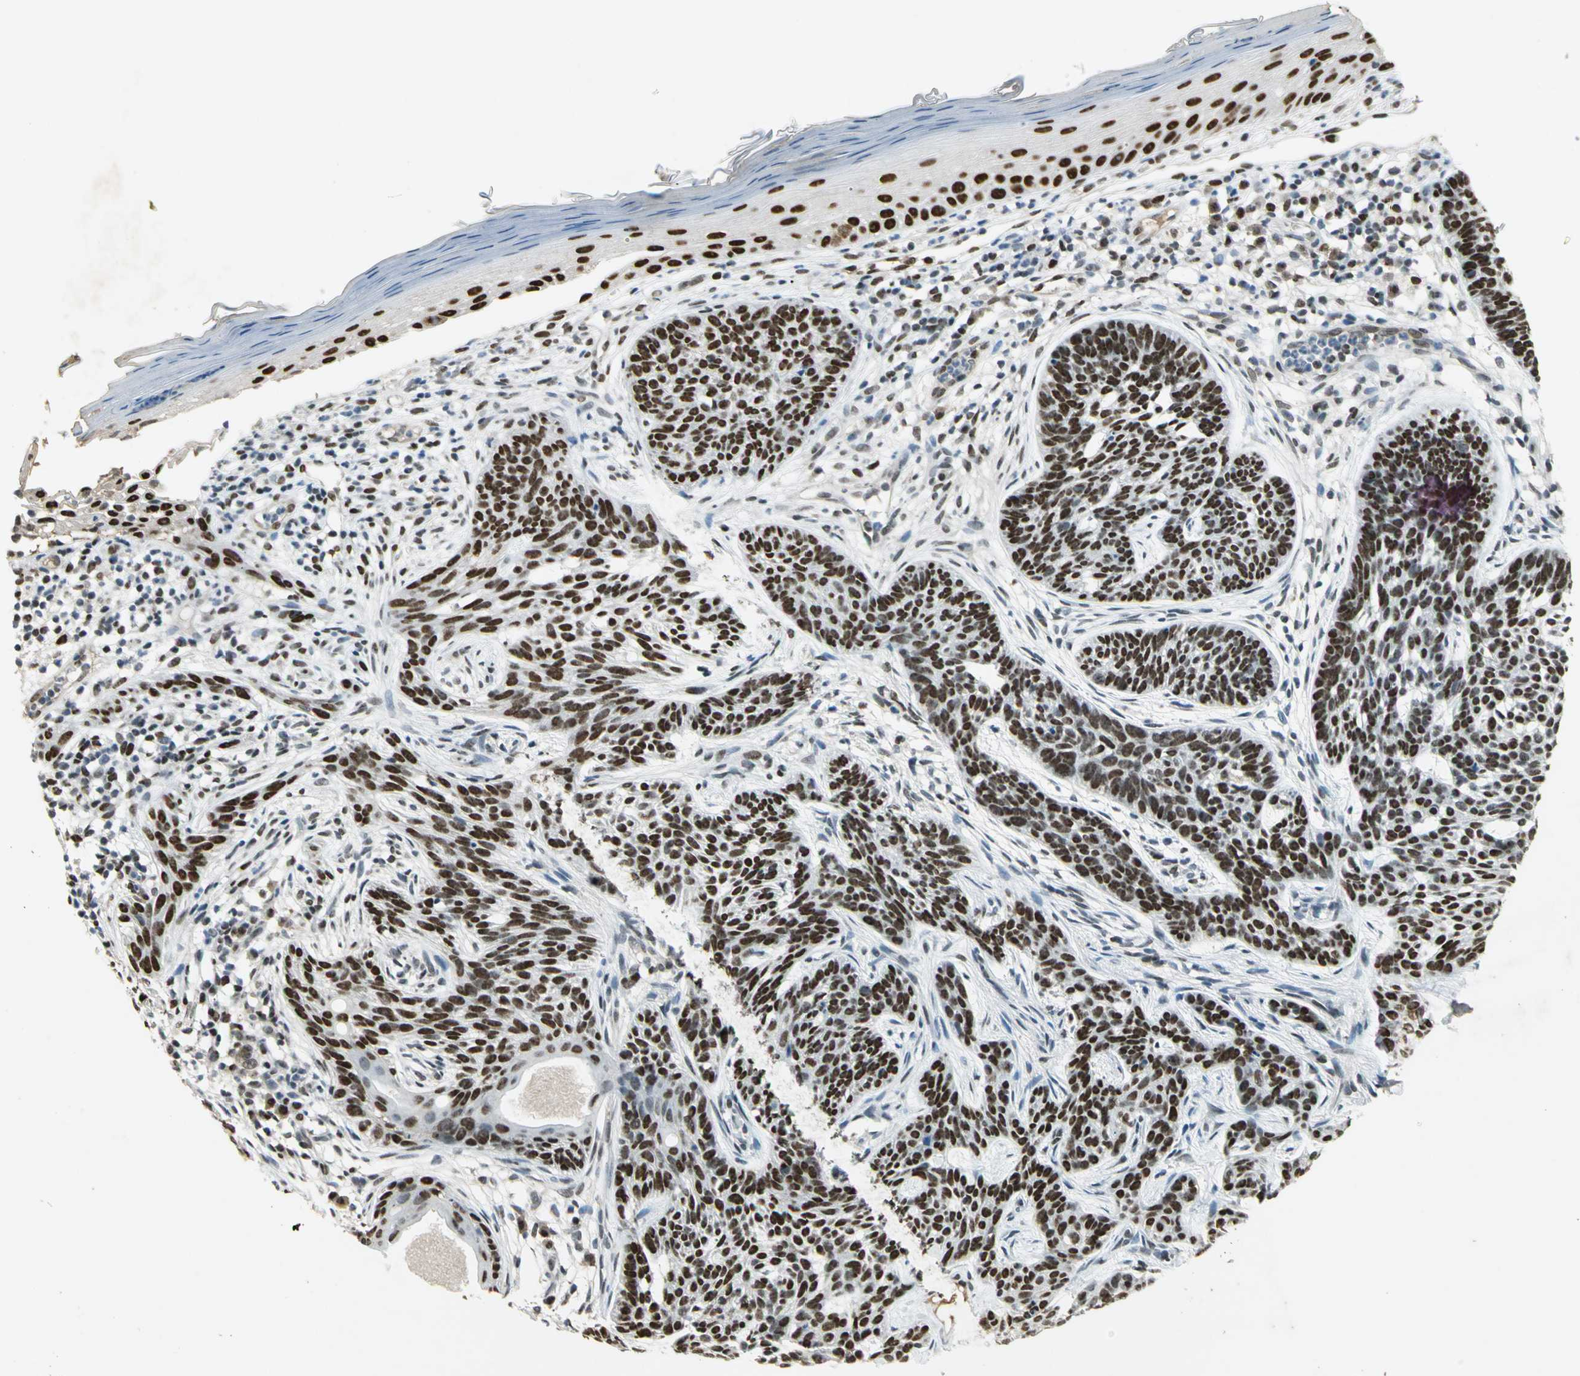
{"staining": {"intensity": "strong", "quantity": ">75%", "location": "nuclear"}, "tissue": "skin cancer", "cell_type": "Tumor cells", "image_type": "cancer", "snomed": [{"axis": "morphology", "description": "Normal tissue, NOS"}, {"axis": "morphology", "description": "Basal cell carcinoma"}, {"axis": "topography", "description": "Skin"}], "caption": "Immunohistochemical staining of basal cell carcinoma (skin) reveals high levels of strong nuclear staining in approximately >75% of tumor cells. (DAB (3,3'-diaminobenzidine) IHC with brightfield microscopy, high magnification).", "gene": "AK6", "patient": {"sex": "female", "age": 69}}